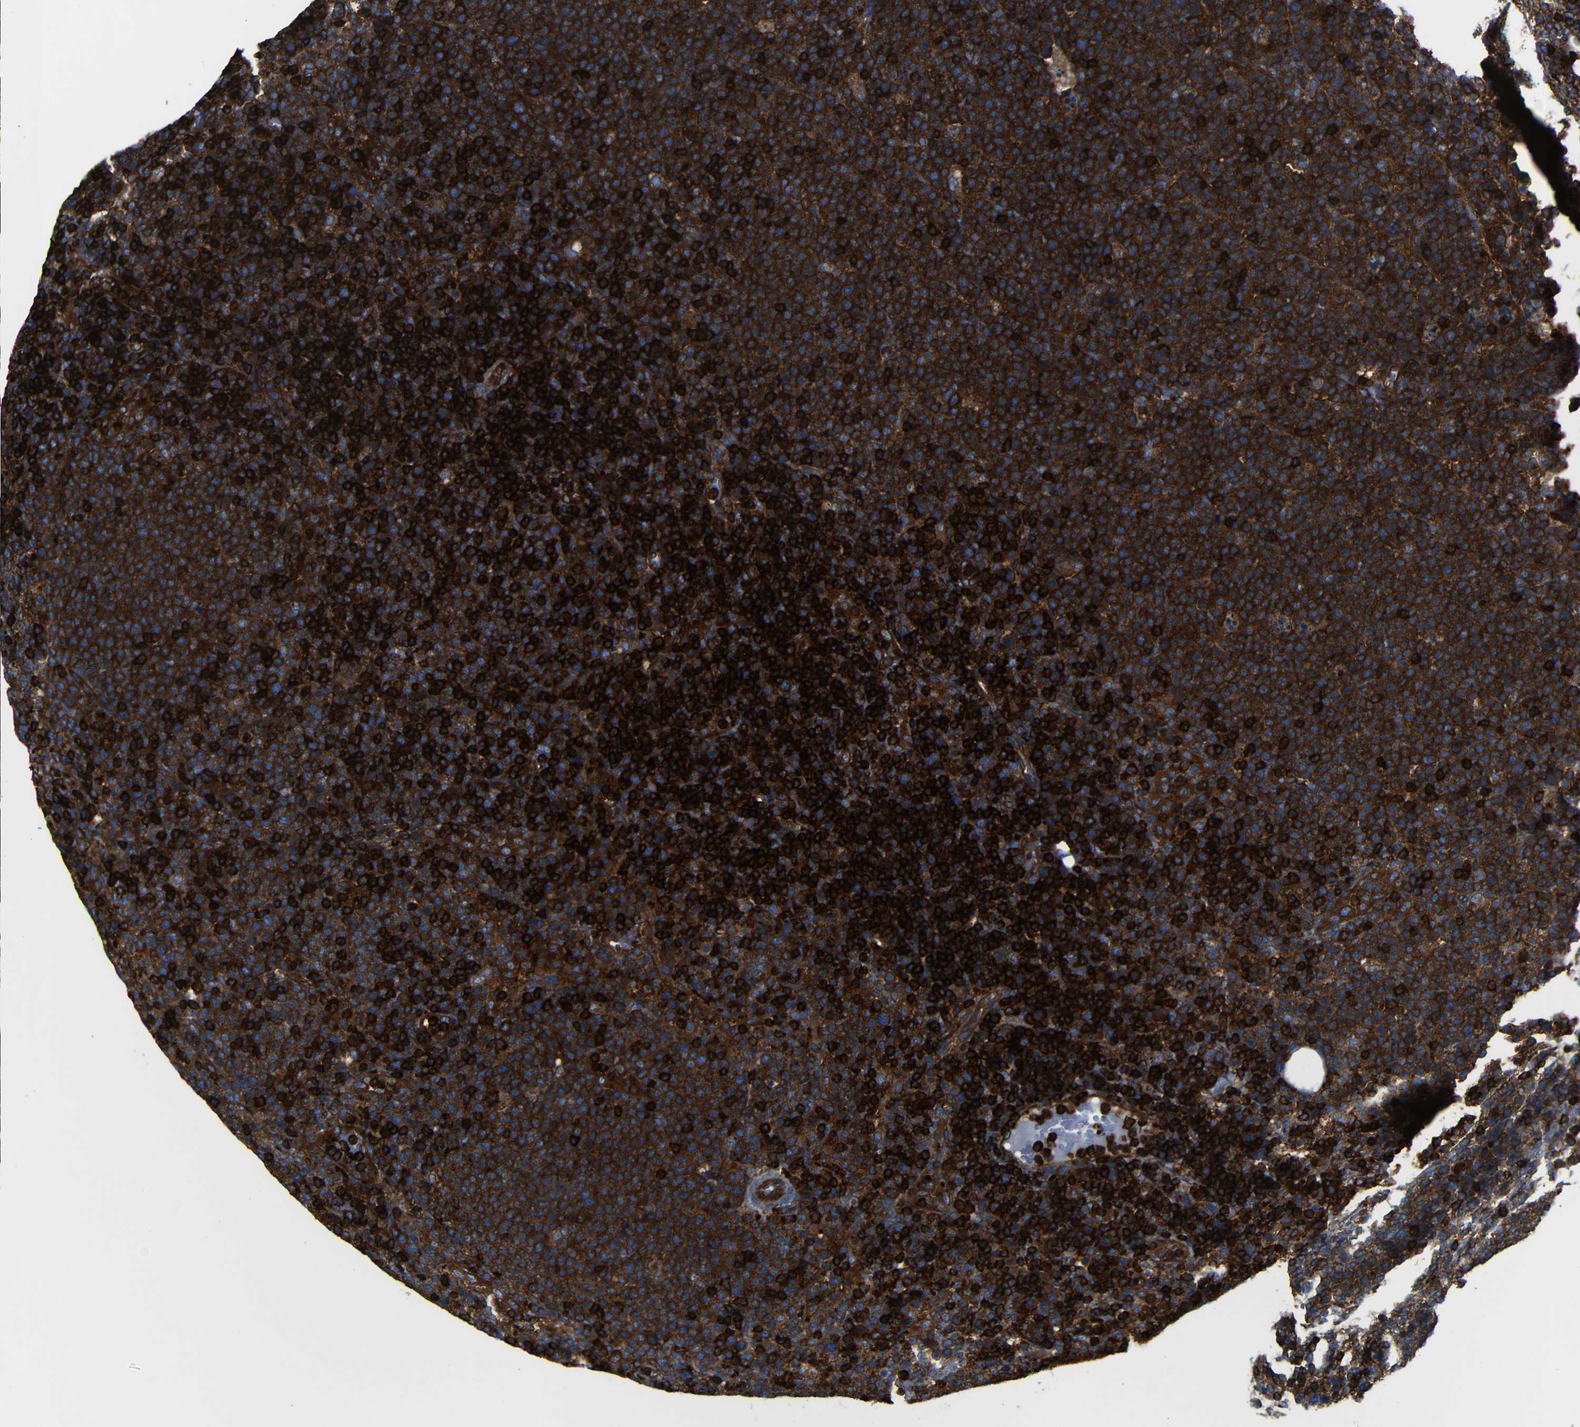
{"staining": {"intensity": "strong", "quantity": ">75%", "location": "cytoplasmic/membranous"}, "tissue": "lymphoma", "cell_type": "Tumor cells", "image_type": "cancer", "snomed": [{"axis": "morphology", "description": "Malignant lymphoma, non-Hodgkin's type, High grade"}, {"axis": "topography", "description": "Lymph node"}], "caption": "Immunohistochemistry (IHC) photomicrograph of malignant lymphoma, non-Hodgkin's type (high-grade) stained for a protein (brown), which demonstrates high levels of strong cytoplasmic/membranous staining in approximately >75% of tumor cells.", "gene": "ARHGEF1", "patient": {"sex": "male", "age": 61}}